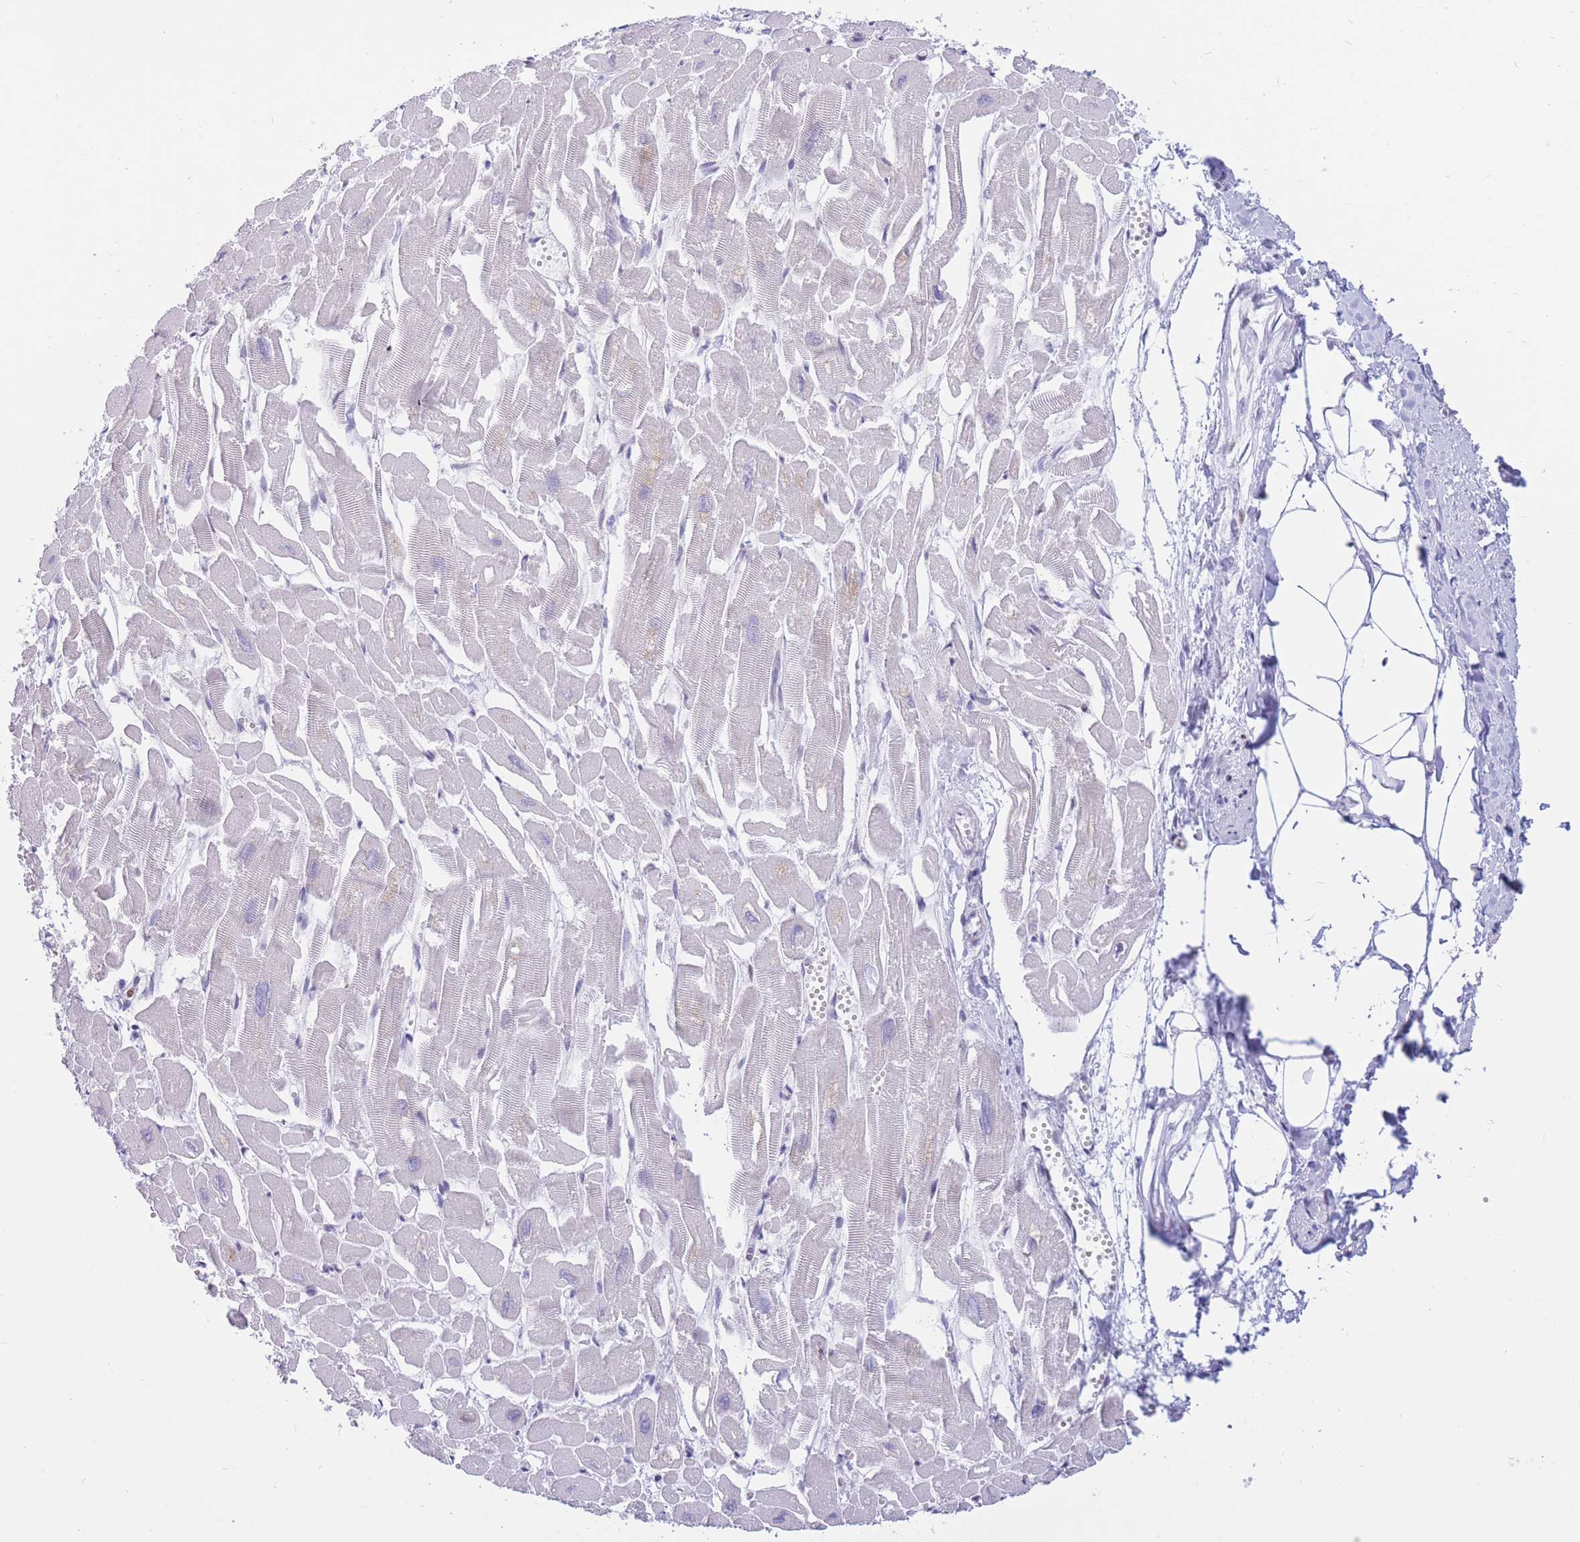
{"staining": {"intensity": "negative", "quantity": "none", "location": "none"}, "tissue": "heart muscle", "cell_type": "Cardiomyocytes", "image_type": "normal", "snomed": [{"axis": "morphology", "description": "Normal tissue, NOS"}, {"axis": "topography", "description": "Heart"}], "caption": "A micrograph of heart muscle stained for a protein exhibits no brown staining in cardiomyocytes. The staining is performed using DAB brown chromogen with nuclei counter-stained in using hematoxylin.", "gene": "HMGN1", "patient": {"sex": "male", "age": 54}}